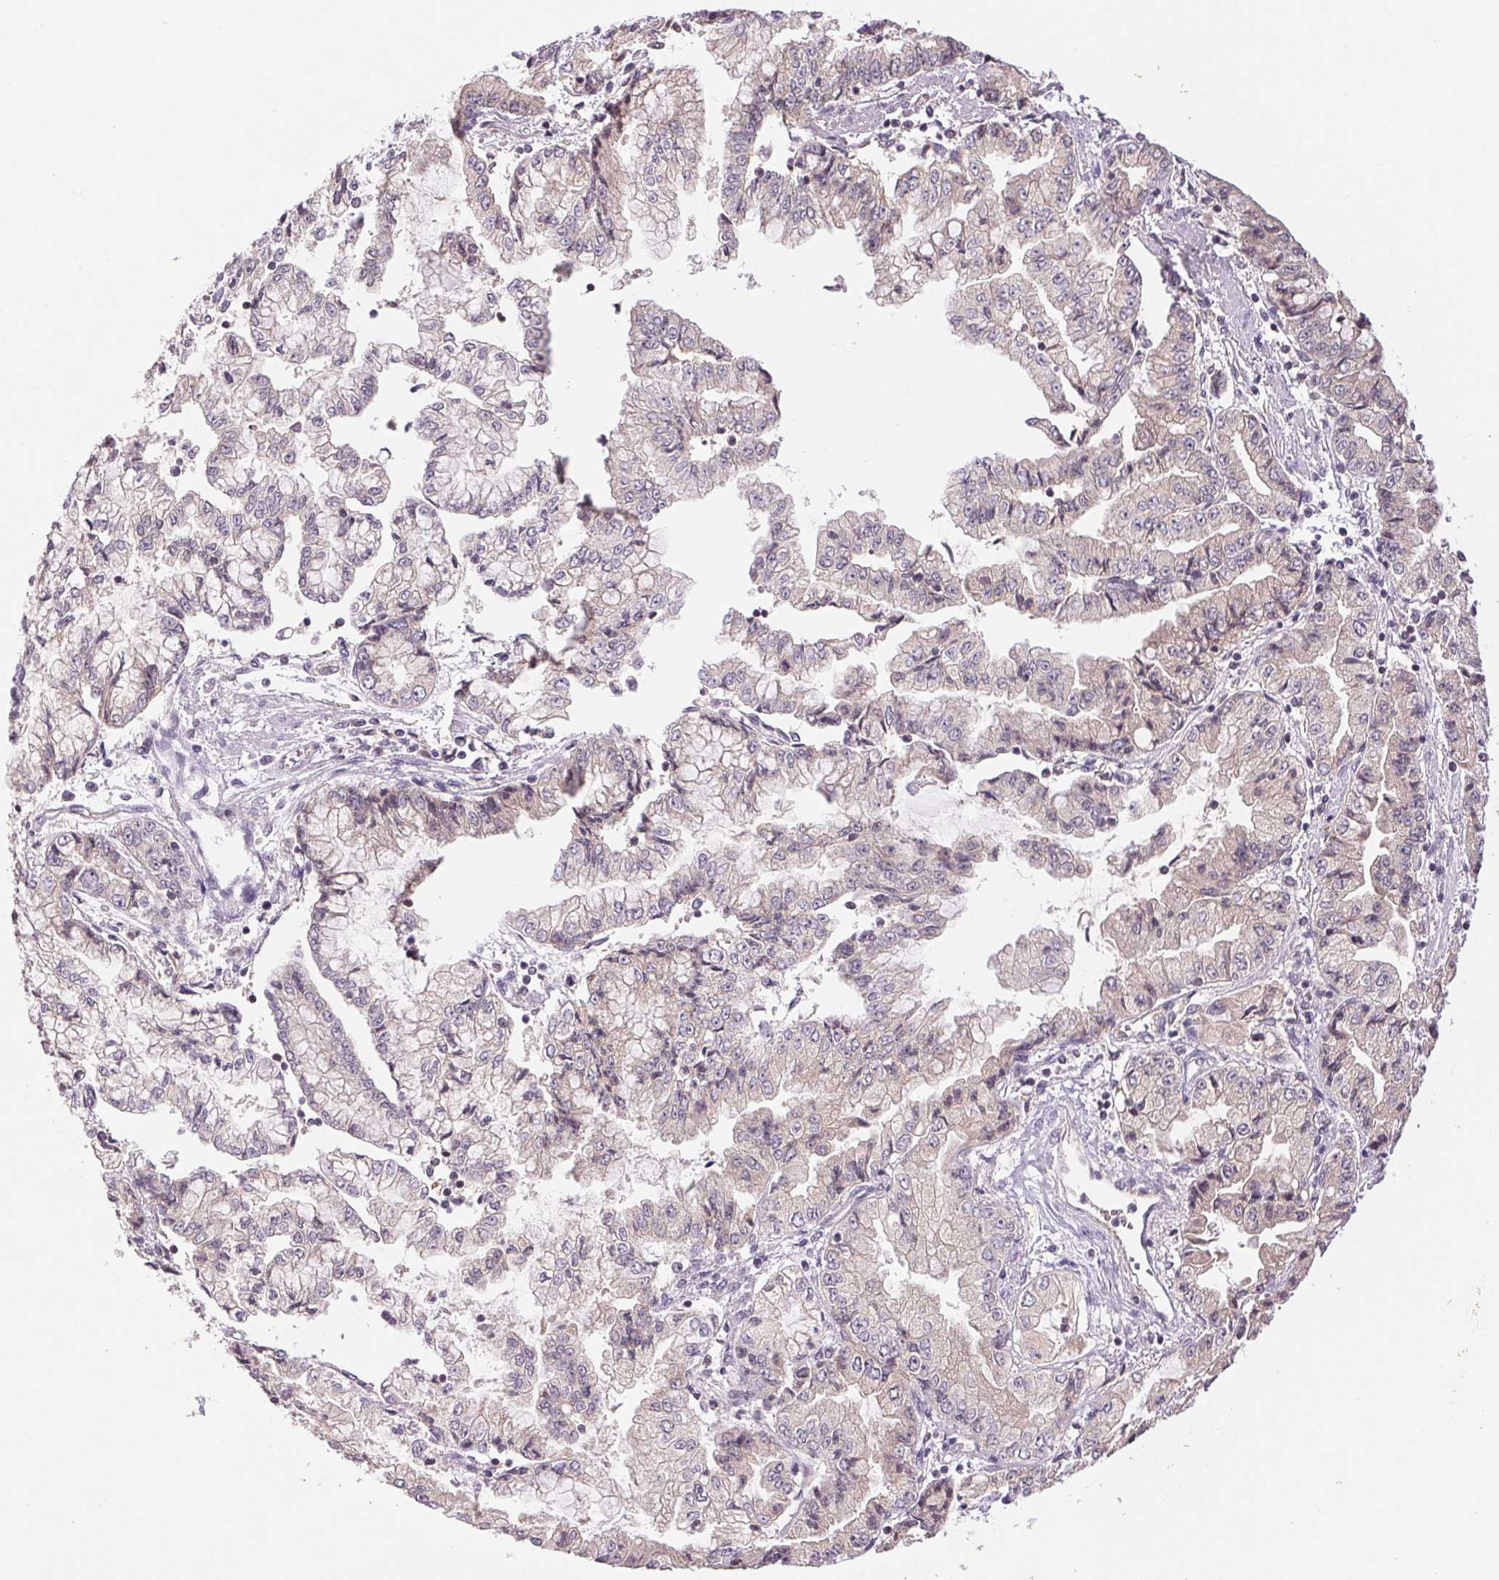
{"staining": {"intensity": "negative", "quantity": "none", "location": "none"}, "tissue": "stomach cancer", "cell_type": "Tumor cells", "image_type": "cancer", "snomed": [{"axis": "morphology", "description": "Adenocarcinoma, NOS"}, {"axis": "topography", "description": "Stomach, upper"}], "caption": "Protein analysis of adenocarcinoma (stomach) displays no significant positivity in tumor cells. Nuclei are stained in blue.", "gene": "BNIP5", "patient": {"sex": "female", "age": 74}}